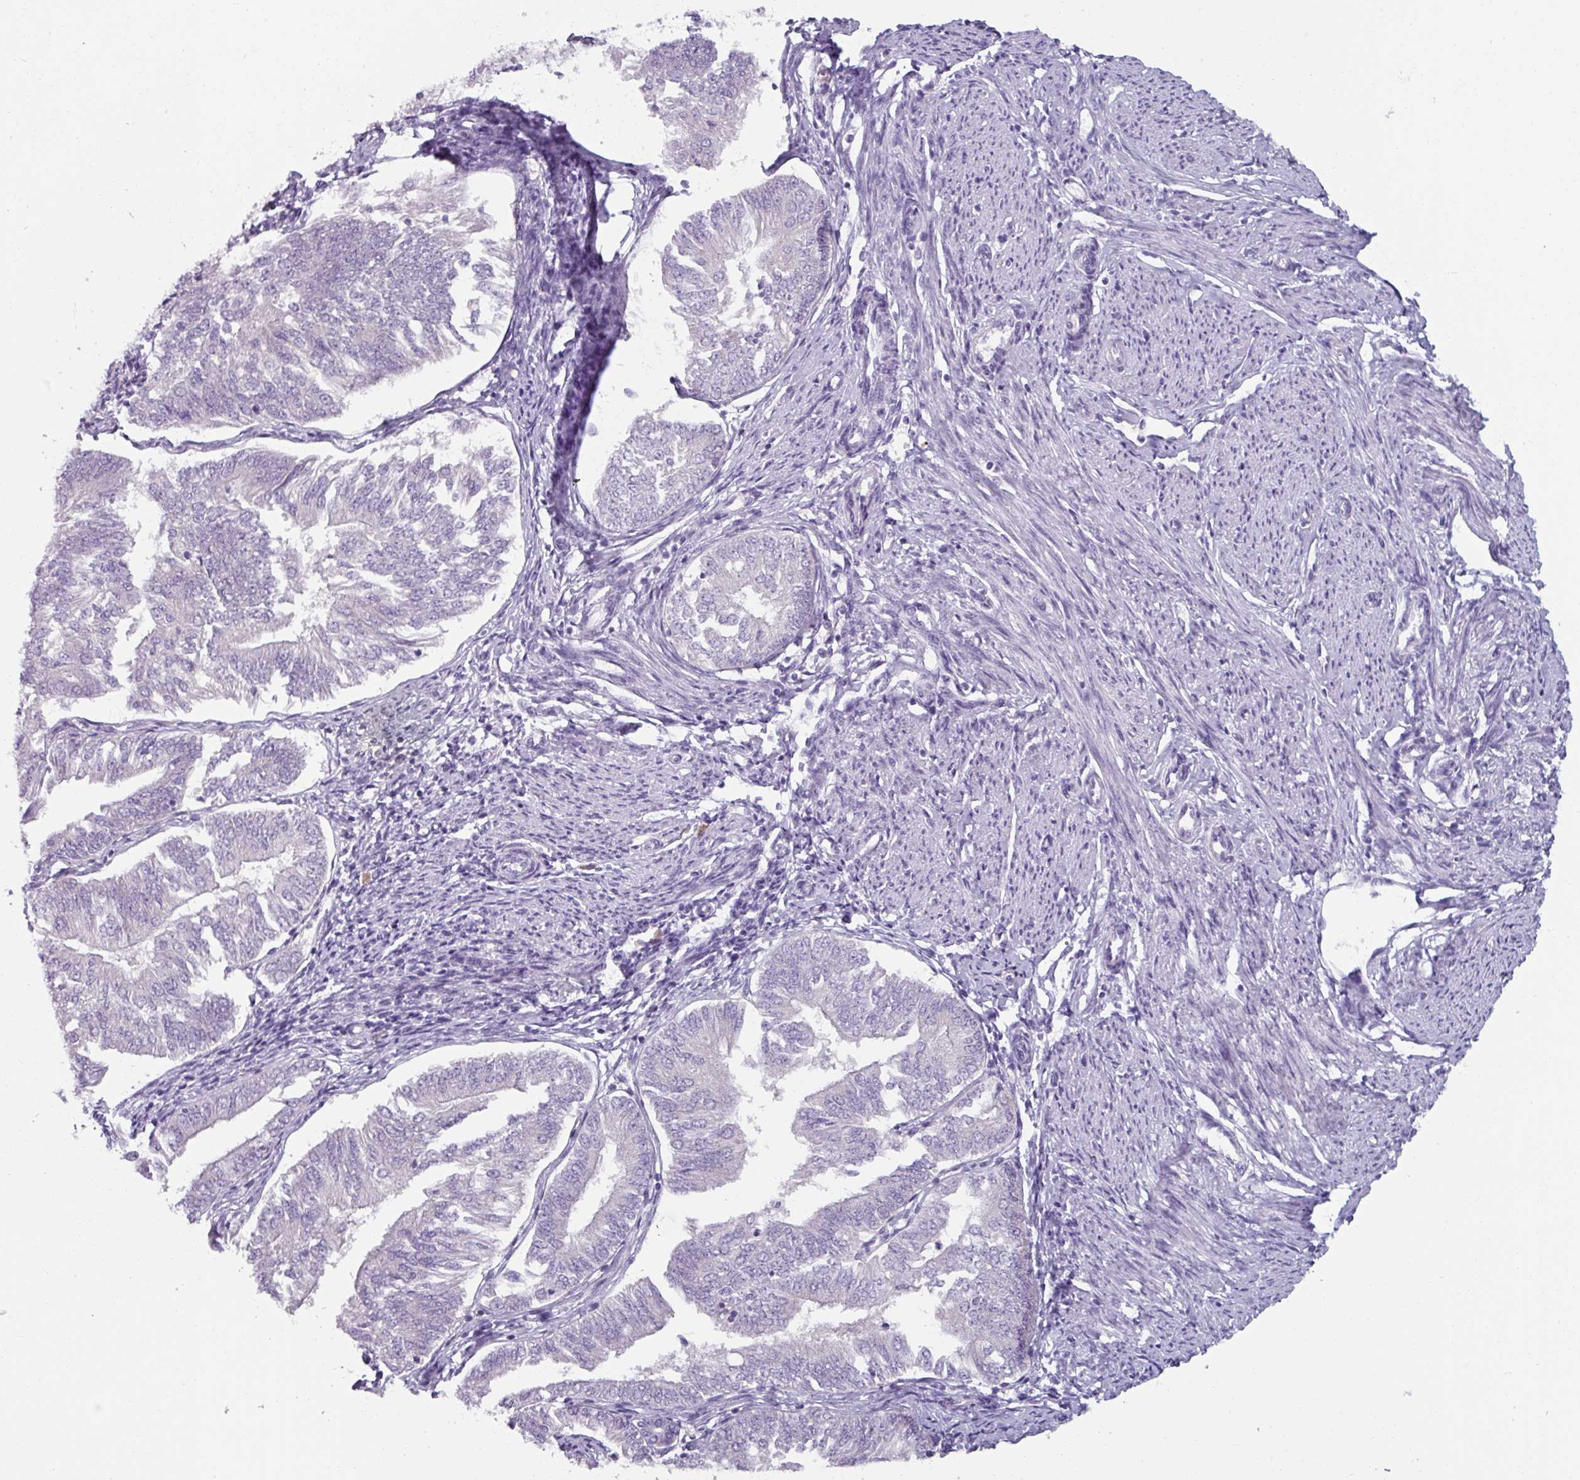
{"staining": {"intensity": "negative", "quantity": "none", "location": "none"}, "tissue": "endometrial cancer", "cell_type": "Tumor cells", "image_type": "cancer", "snomed": [{"axis": "morphology", "description": "Adenocarcinoma, NOS"}, {"axis": "topography", "description": "Endometrium"}], "caption": "An IHC histopathology image of endometrial cancer is shown. There is no staining in tumor cells of endometrial cancer.", "gene": "SMIM11", "patient": {"sex": "female", "age": 58}}